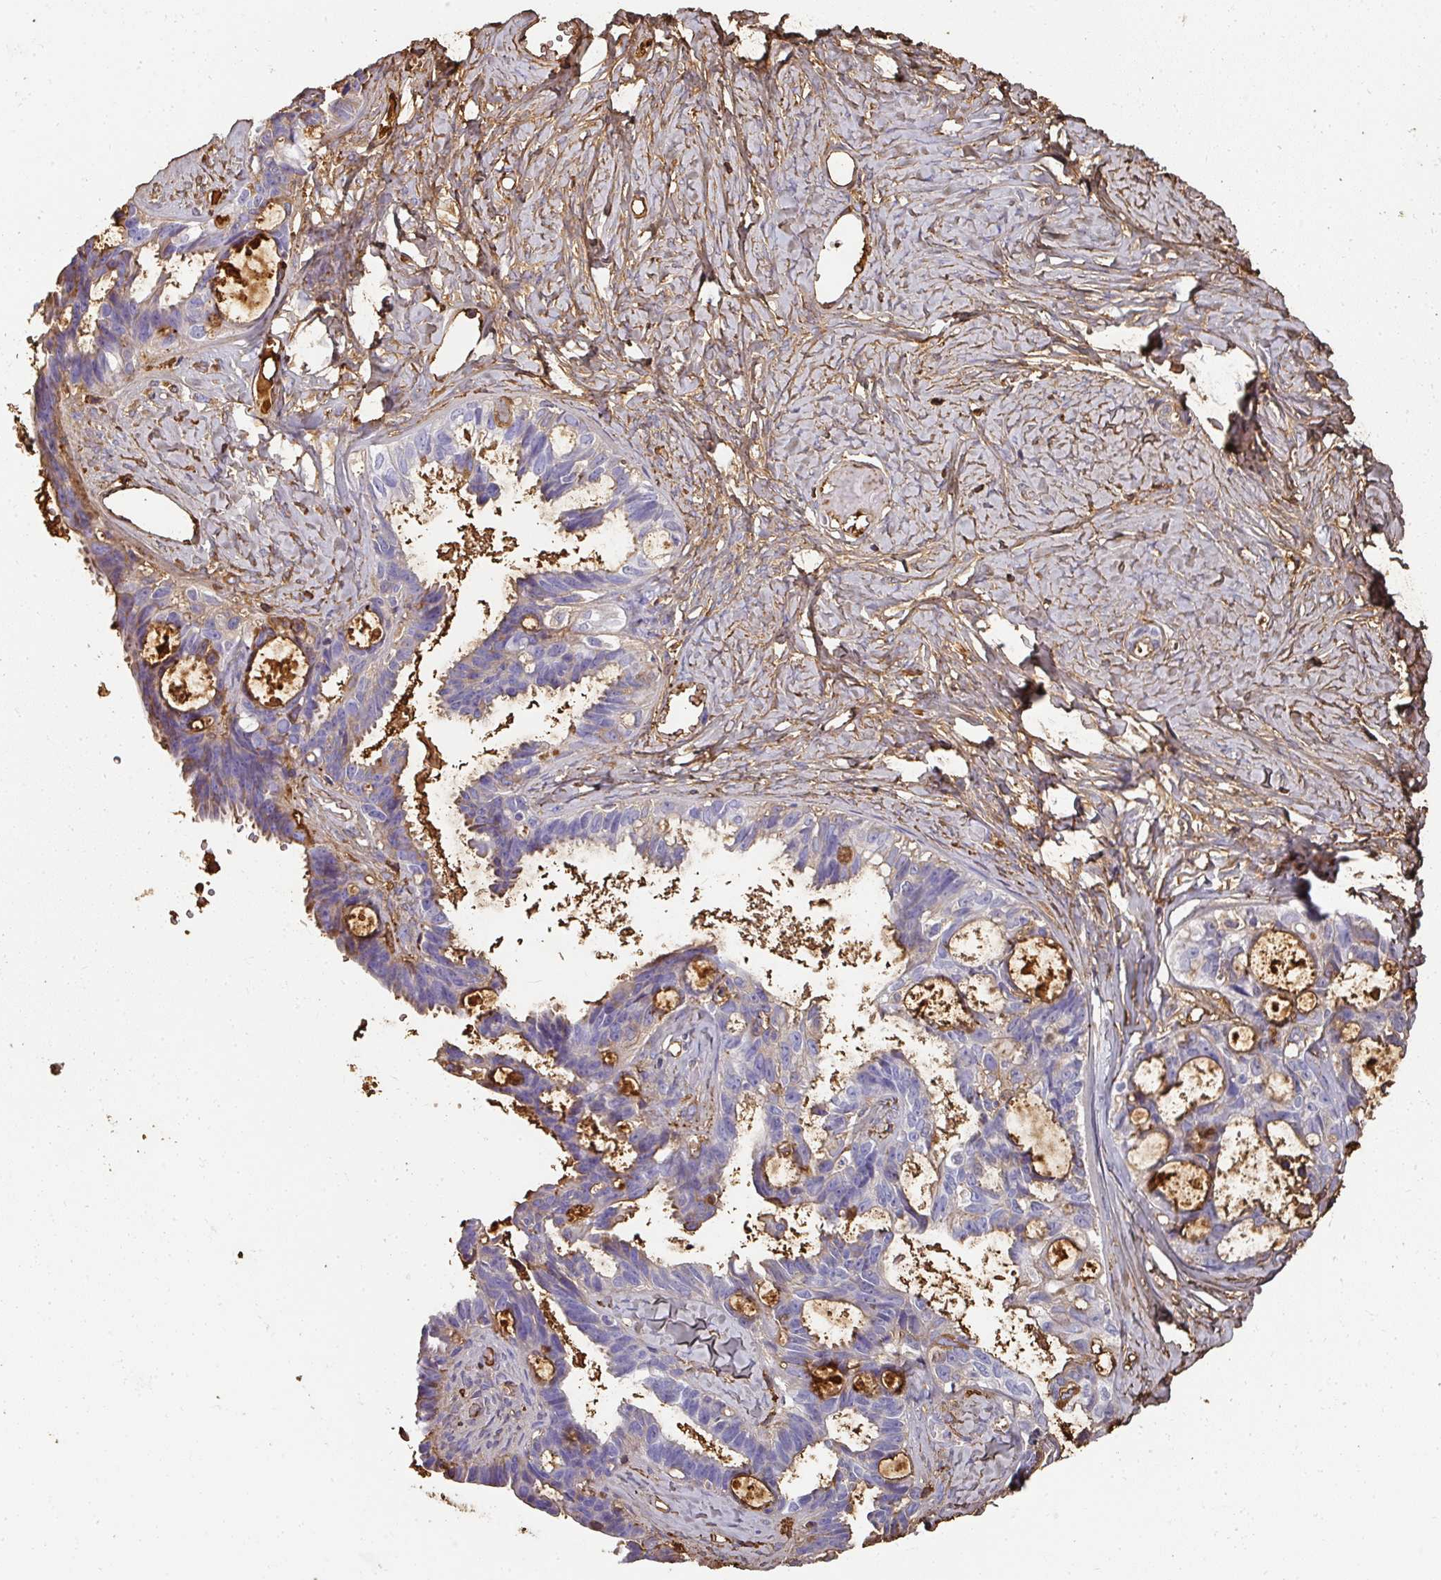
{"staining": {"intensity": "weak", "quantity": "<25%", "location": "cytoplasmic/membranous"}, "tissue": "ovarian cancer", "cell_type": "Tumor cells", "image_type": "cancer", "snomed": [{"axis": "morphology", "description": "Cystadenocarcinoma, serous, NOS"}, {"axis": "topography", "description": "Ovary"}], "caption": "IHC histopathology image of human ovarian cancer (serous cystadenocarcinoma) stained for a protein (brown), which shows no expression in tumor cells.", "gene": "ALB", "patient": {"sex": "female", "age": 69}}